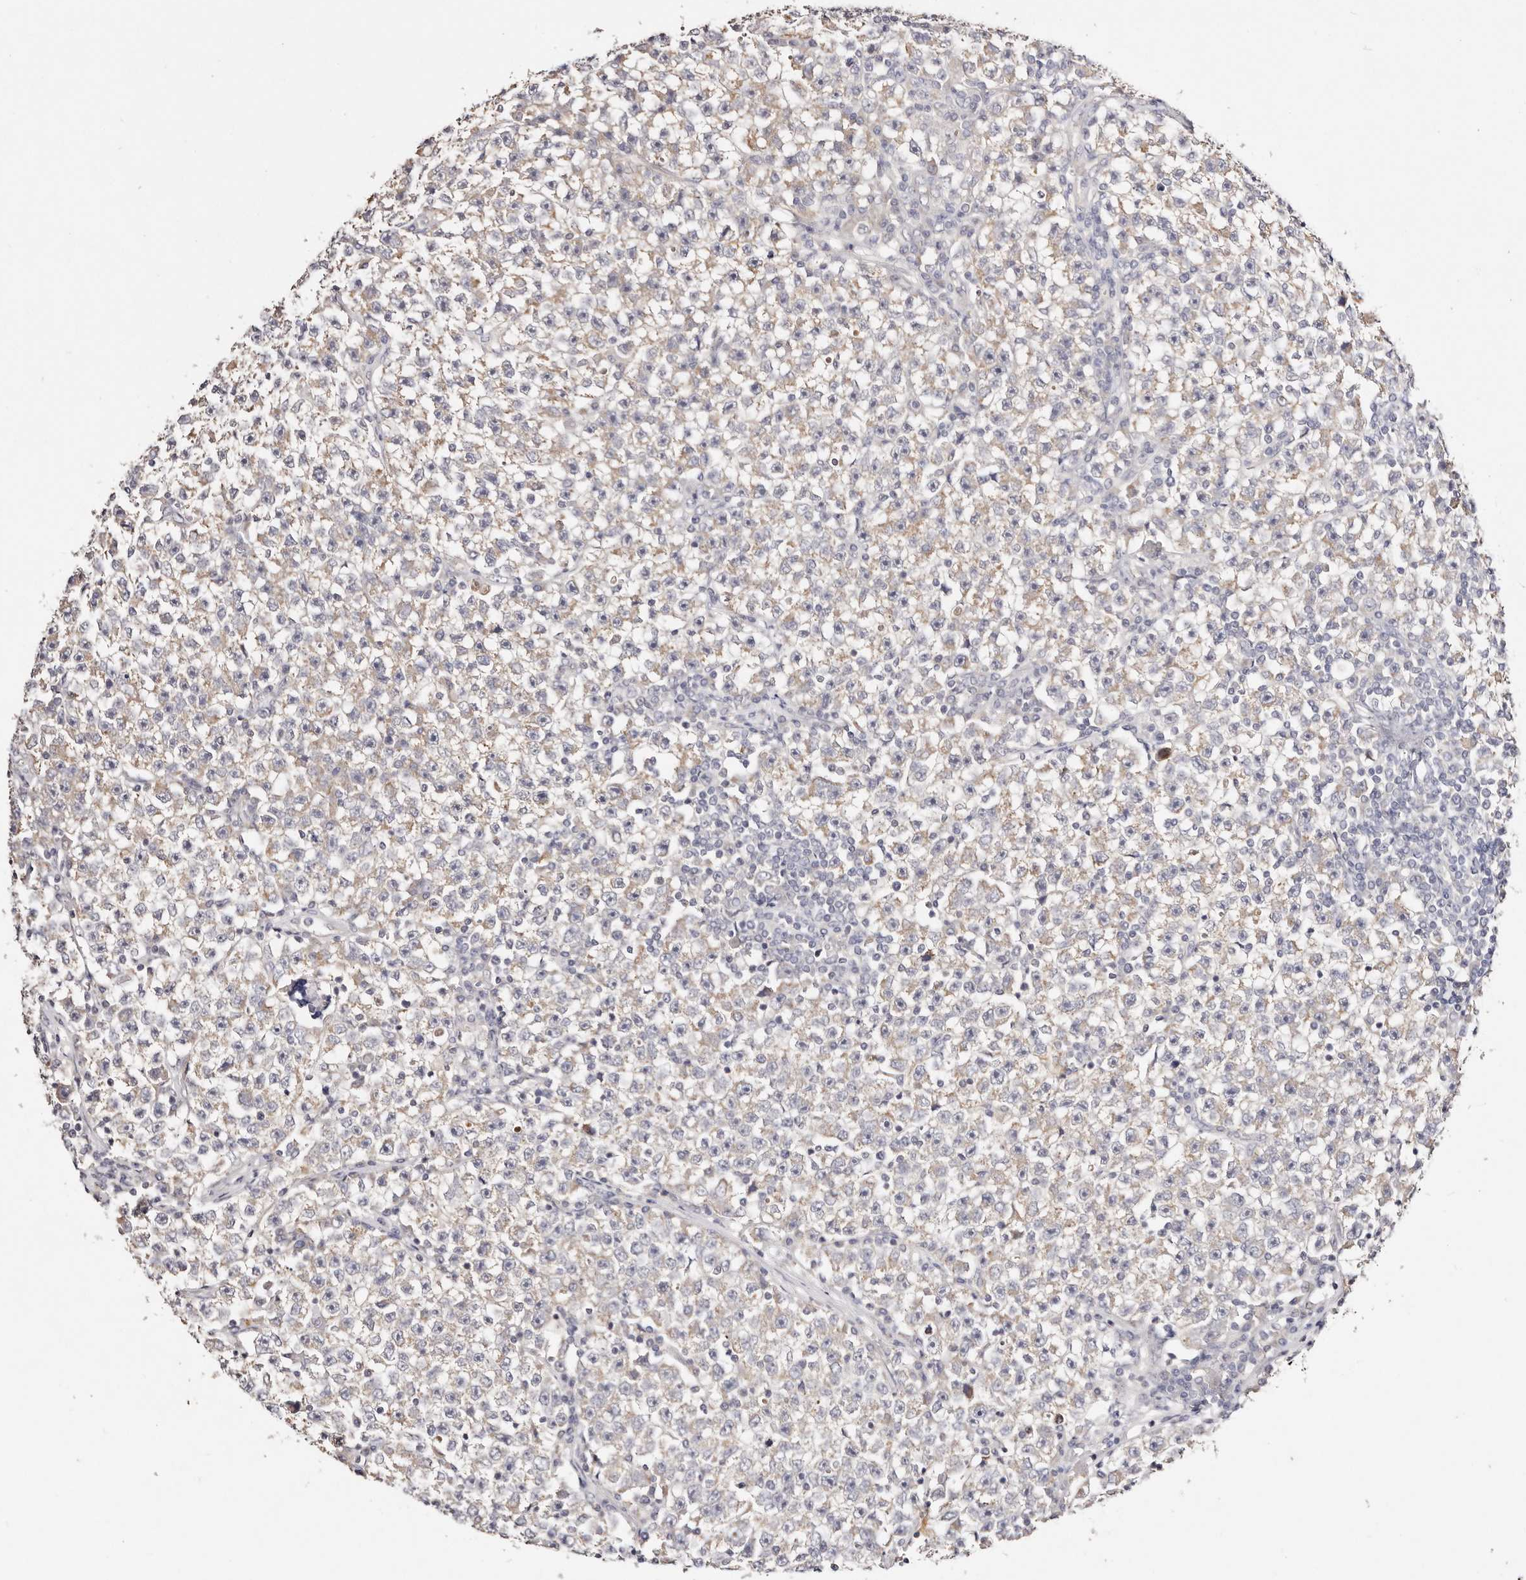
{"staining": {"intensity": "weak", "quantity": ">75%", "location": "cytoplasmic/membranous"}, "tissue": "testis cancer", "cell_type": "Tumor cells", "image_type": "cancer", "snomed": [{"axis": "morphology", "description": "Seminoma, NOS"}, {"axis": "topography", "description": "Testis"}], "caption": "Testis cancer (seminoma) was stained to show a protein in brown. There is low levels of weak cytoplasmic/membranous positivity in approximately >75% of tumor cells. (DAB (3,3'-diaminobenzidine) IHC with brightfield microscopy, high magnification).", "gene": "VIPAS39", "patient": {"sex": "male", "age": 22}}